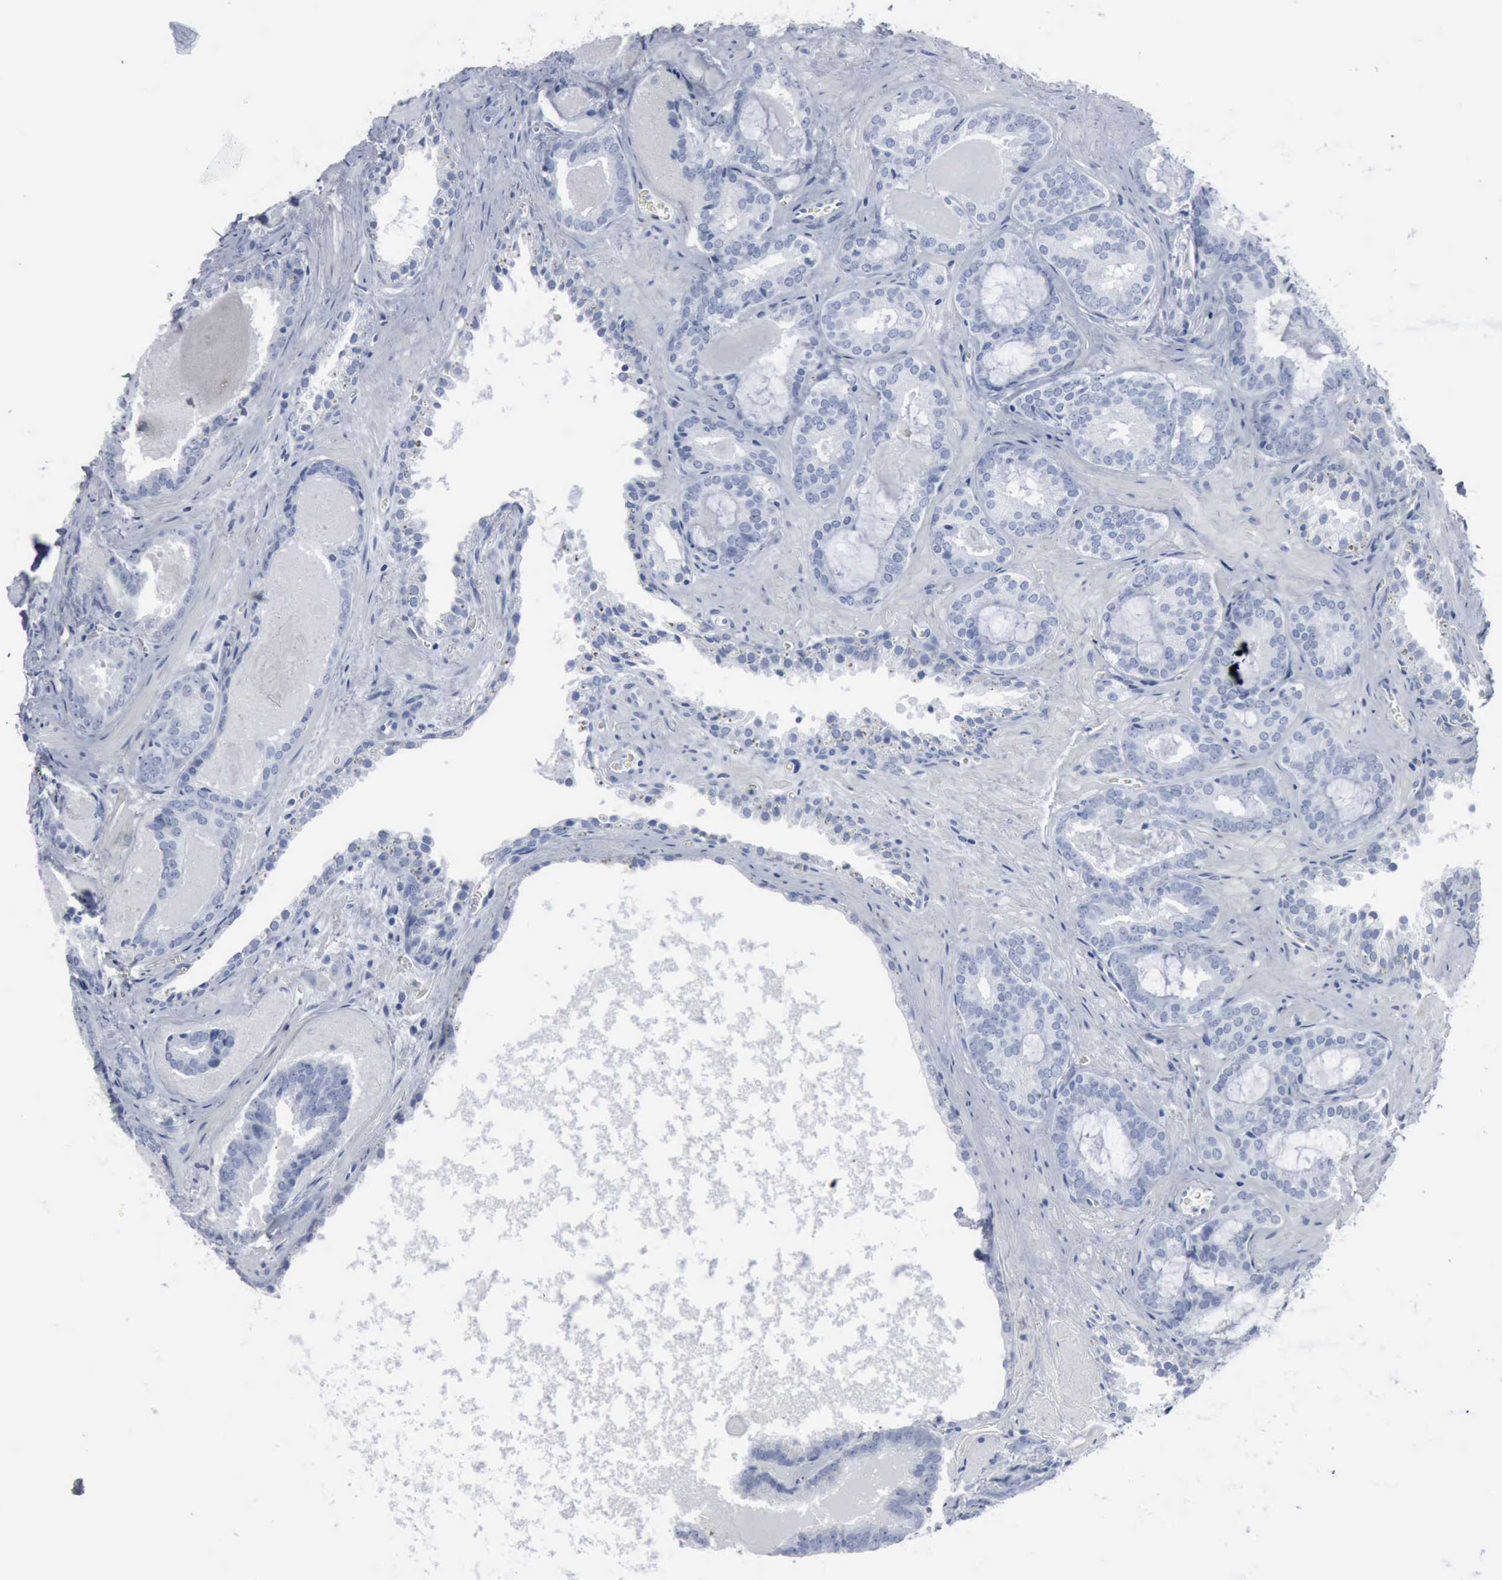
{"staining": {"intensity": "negative", "quantity": "none", "location": "none"}, "tissue": "prostate cancer", "cell_type": "Tumor cells", "image_type": "cancer", "snomed": [{"axis": "morphology", "description": "Adenocarcinoma, Medium grade"}, {"axis": "topography", "description": "Prostate"}], "caption": "Immunohistochemistry image of neoplastic tissue: human adenocarcinoma (medium-grade) (prostate) stained with DAB displays no significant protein positivity in tumor cells.", "gene": "DMD", "patient": {"sex": "male", "age": 64}}